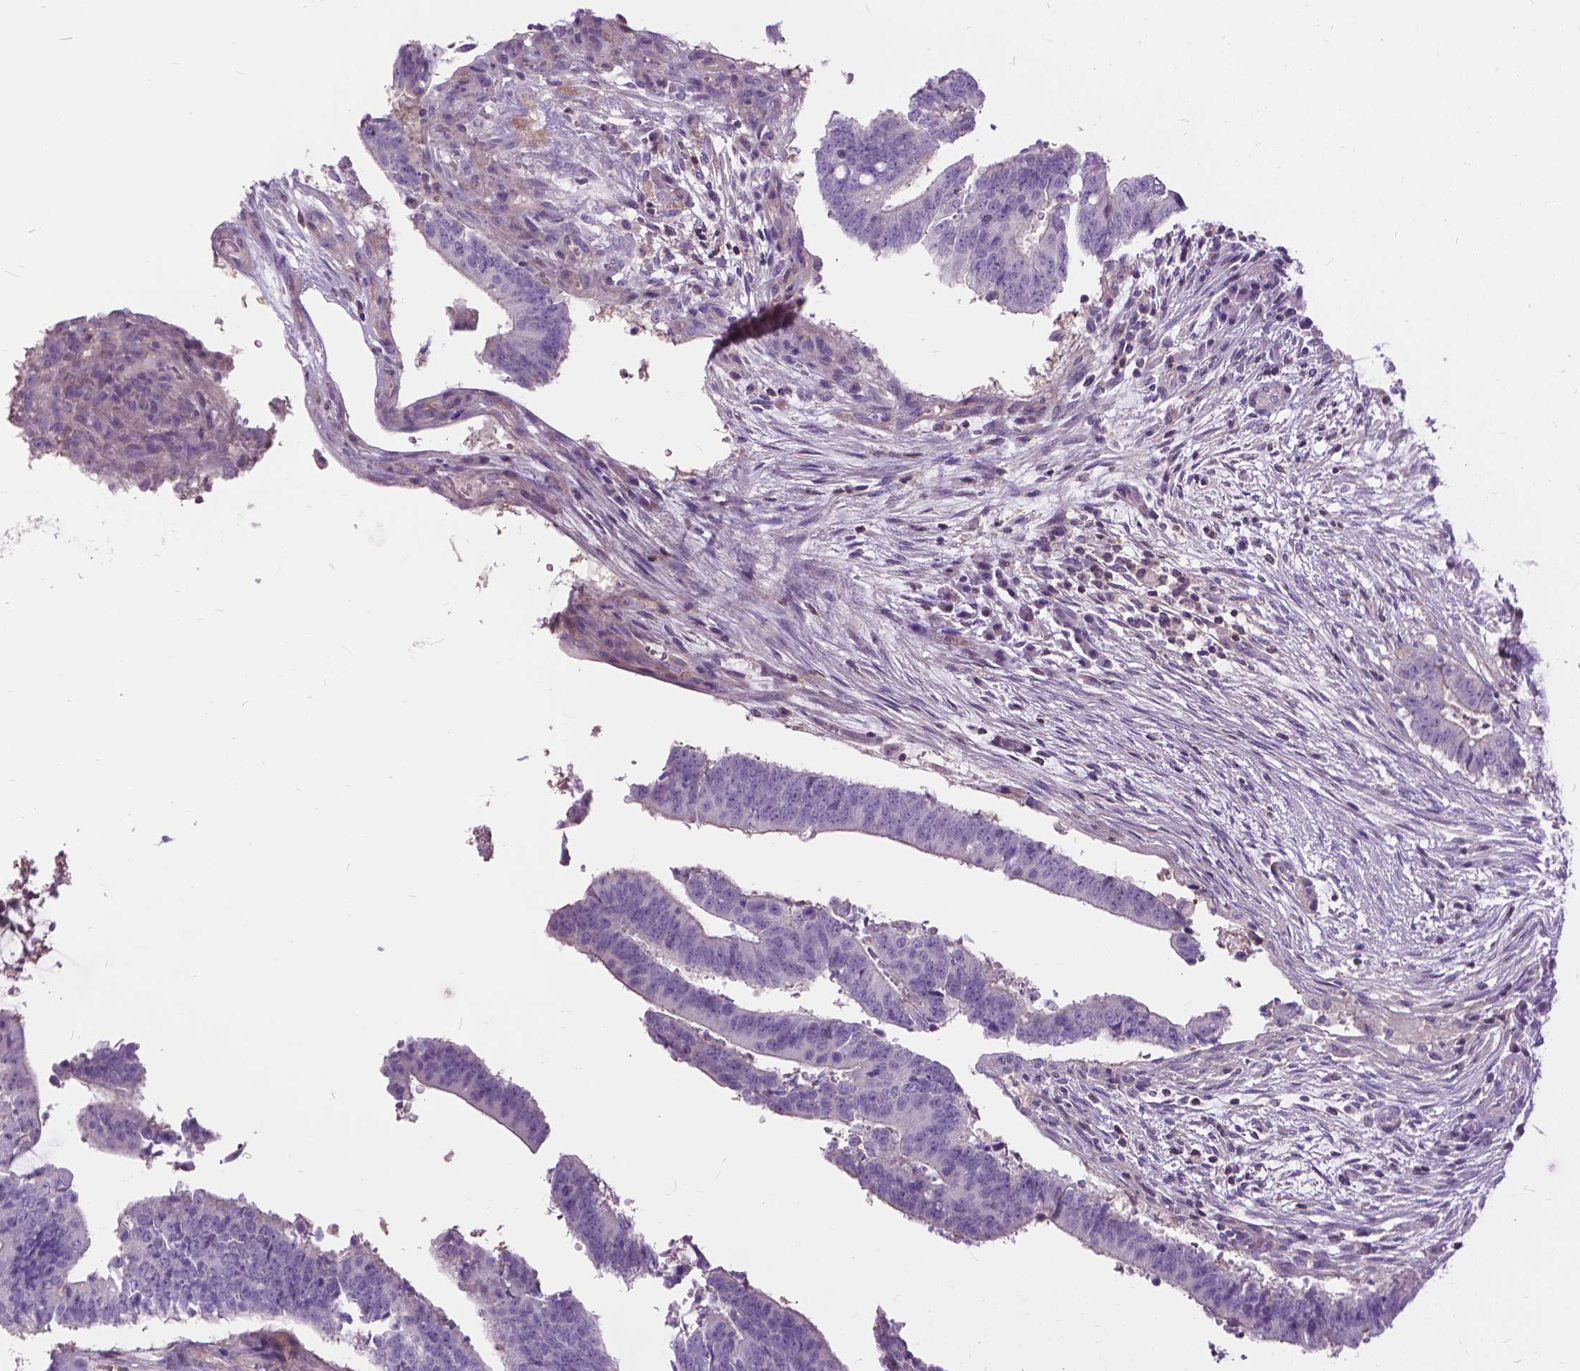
{"staining": {"intensity": "negative", "quantity": "none", "location": "none"}, "tissue": "colorectal cancer", "cell_type": "Tumor cells", "image_type": "cancer", "snomed": [{"axis": "morphology", "description": "Adenocarcinoma, NOS"}, {"axis": "topography", "description": "Colon"}], "caption": "Immunohistochemical staining of colorectal adenocarcinoma exhibits no significant expression in tumor cells.", "gene": "JAK3", "patient": {"sex": "female", "age": 43}}